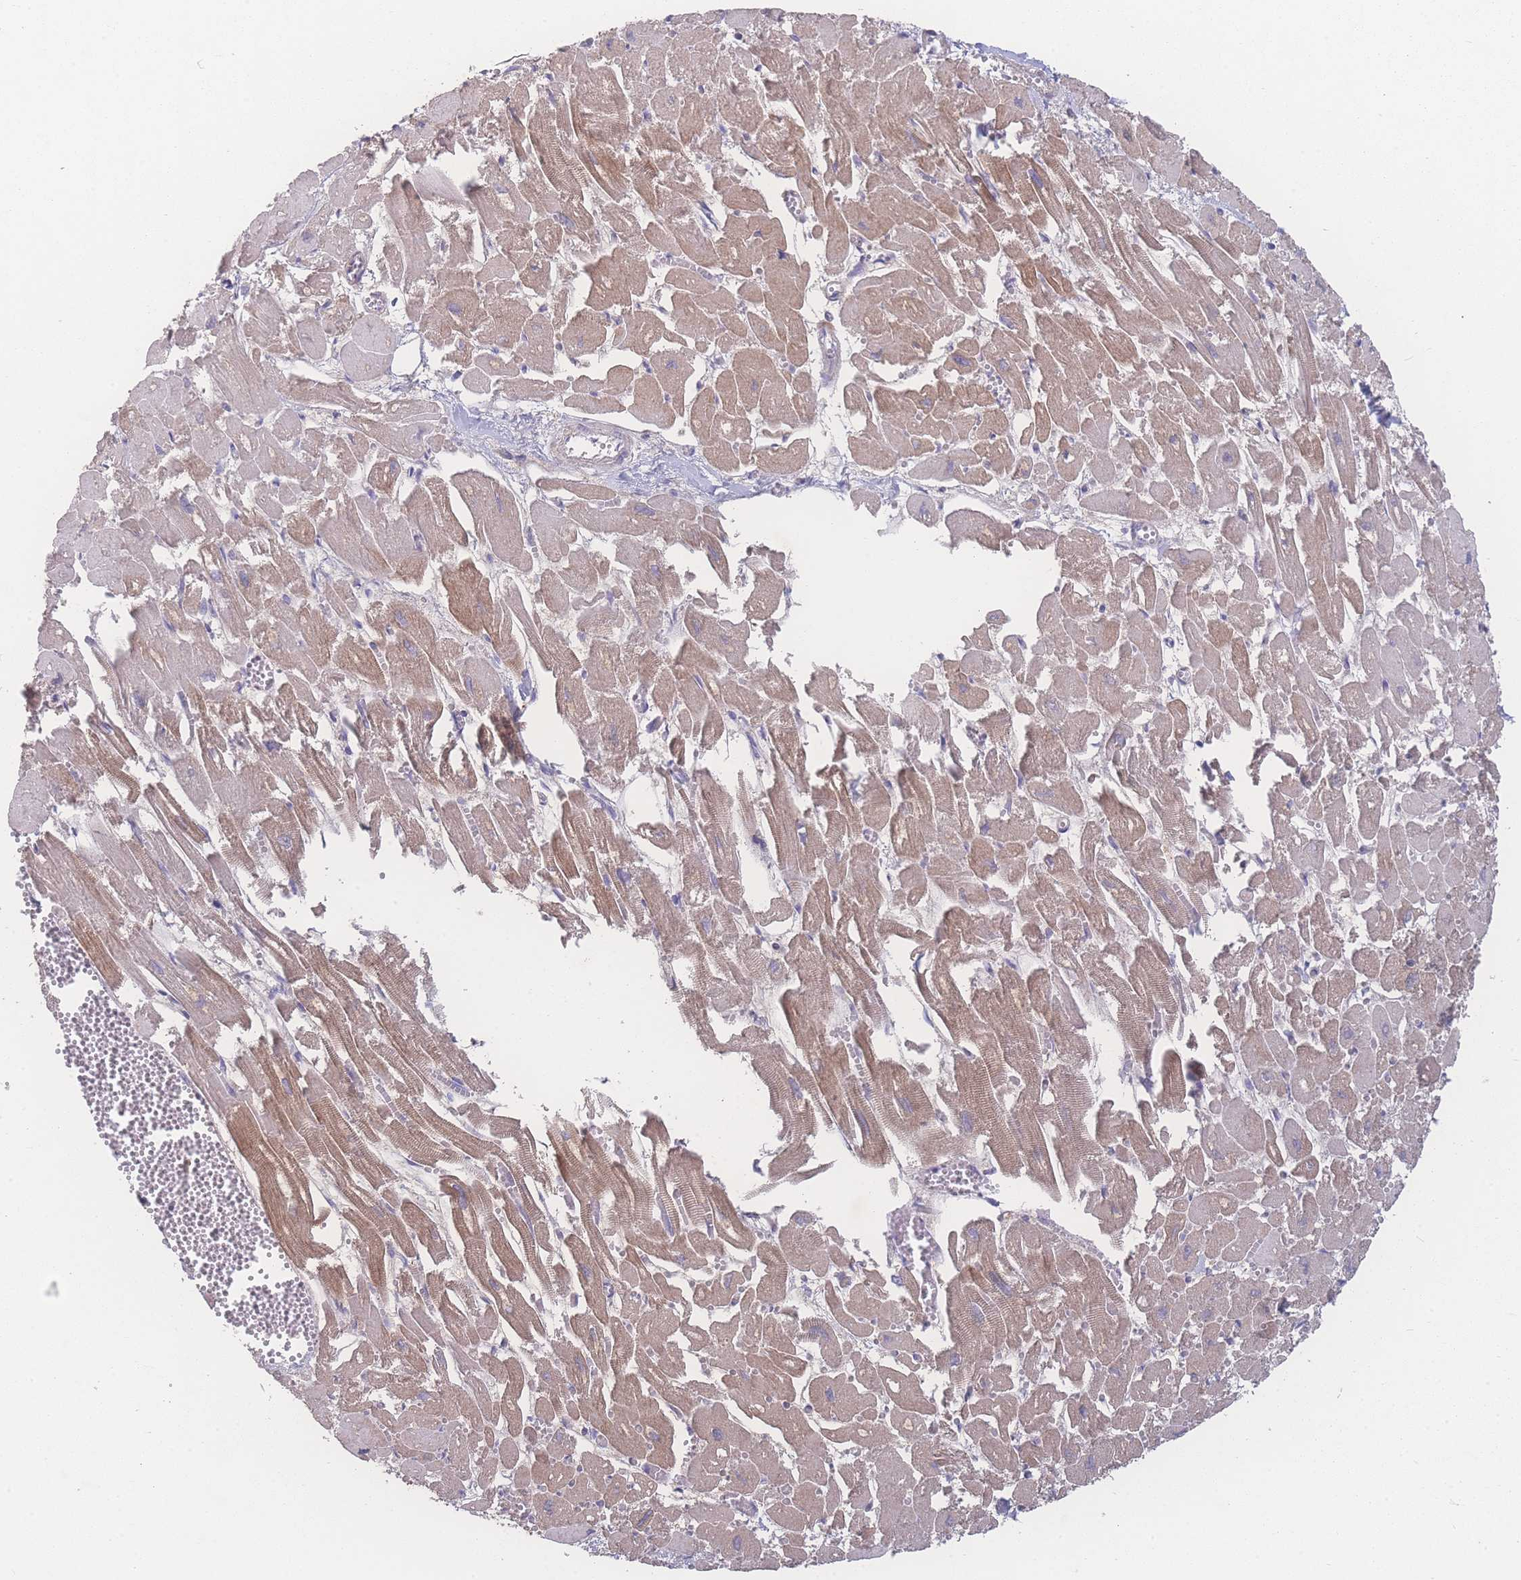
{"staining": {"intensity": "moderate", "quantity": ">75%", "location": "cytoplasmic/membranous"}, "tissue": "heart muscle", "cell_type": "Cardiomyocytes", "image_type": "normal", "snomed": [{"axis": "morphology", "description": "Normal tissue, NOS"}, {"axis": "topography", "description": "Heart"}], "caption": "Immunohistochemistry (IHC) photomicrograph of normal human heart muscle stained for a protein (brown), which displays medium levels of moderate cytoplasmic/membranous positivity in approximately >75% of cardiomyocytes.", "gene": "GIPR", "patient": {"sex": "male", "age": 54}}